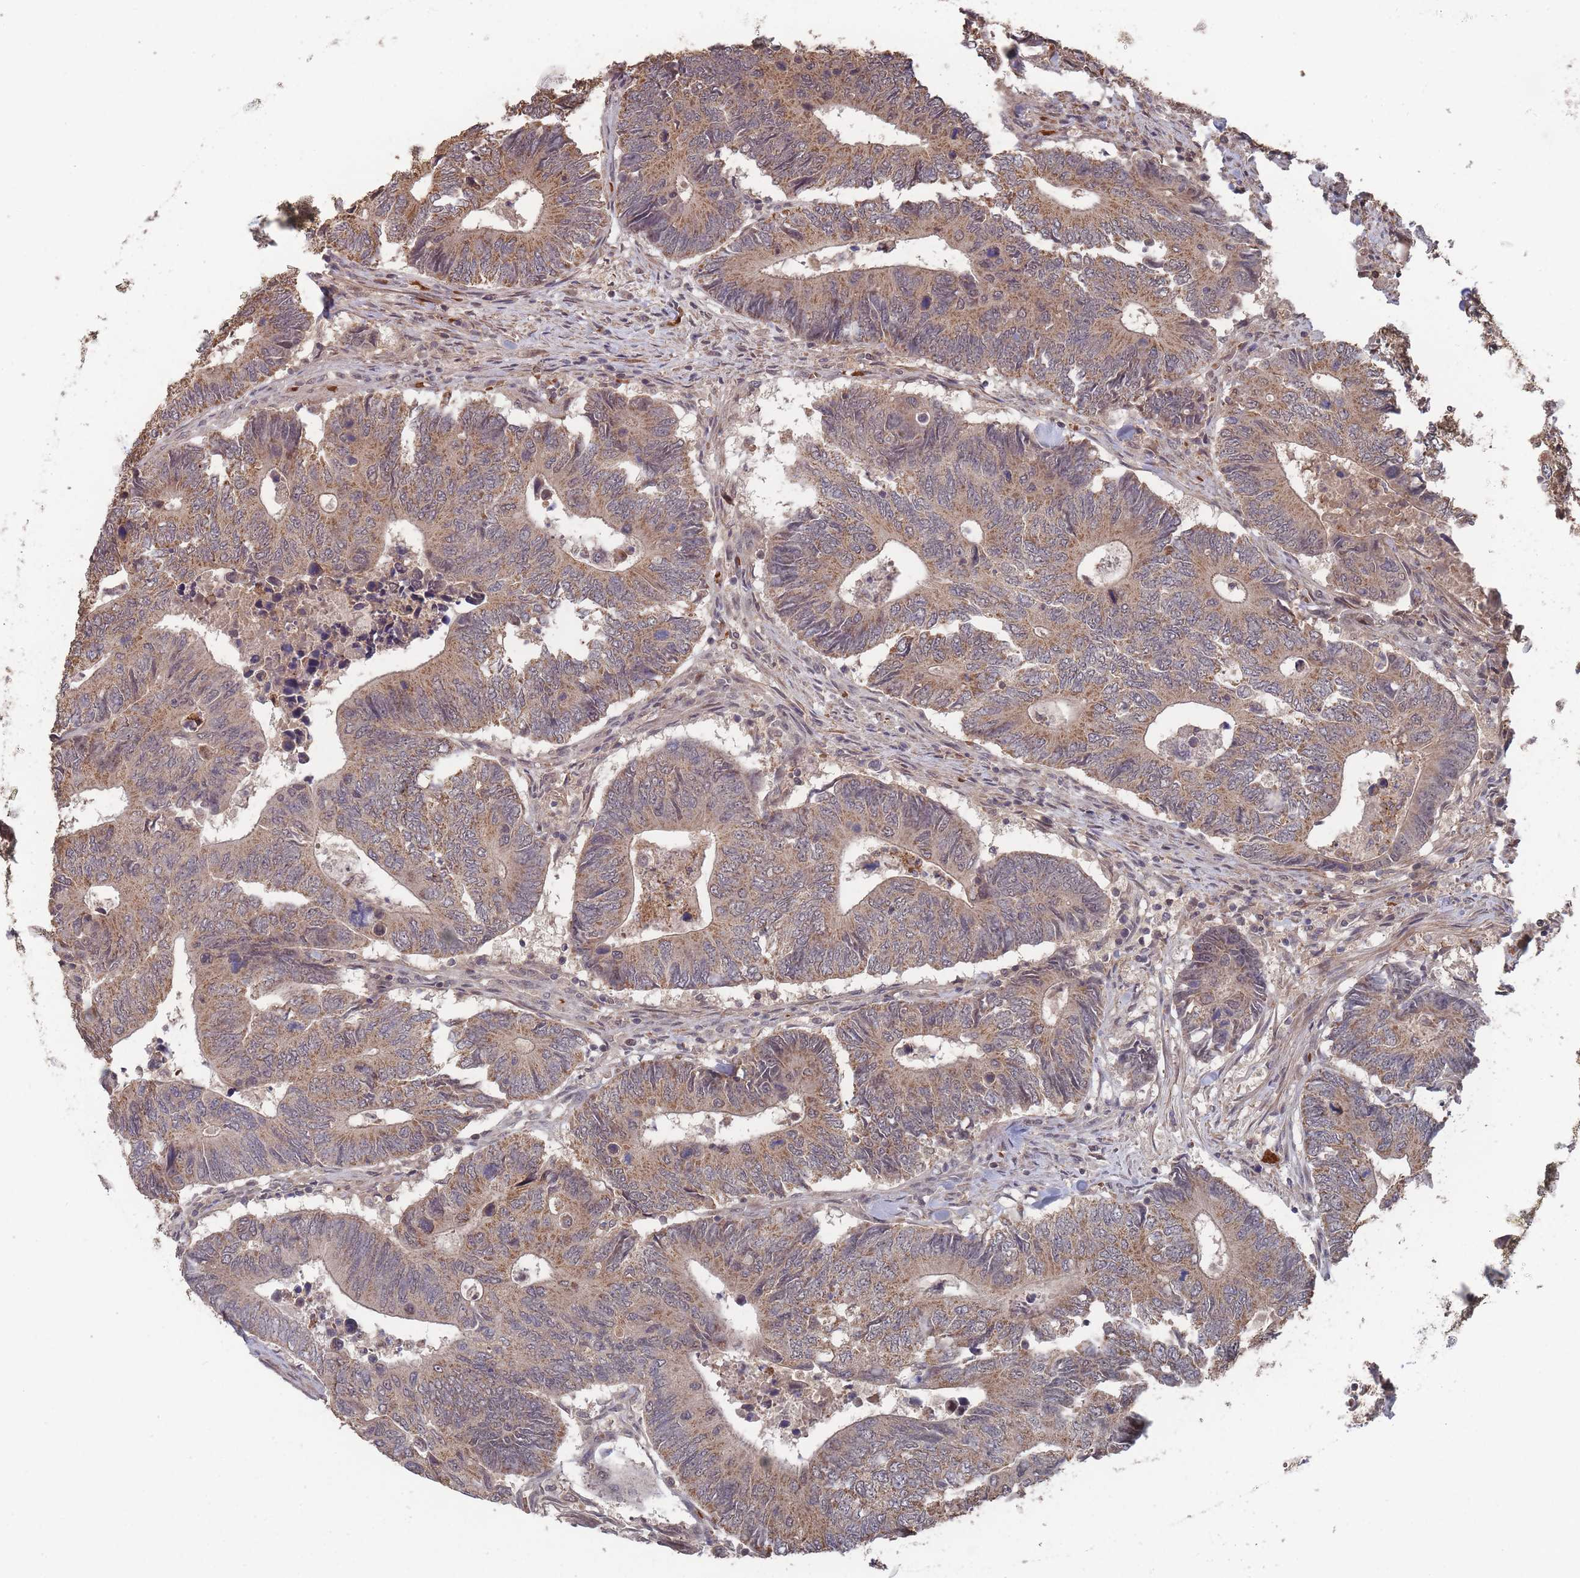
{"staining": {"intensity": "moderate", "quantity": ">75%", "location": "cytoplasmic/membranous"}, "tissue": "colorectal cancer", "cell_type": "Tumor cells", "image_type": "cancer", "snomed": [{"axis": "morphology", "description": "Adenocarcinoma, NOS"}, {"axis": "topography", "description": "Colon"}], "caption": "Colorectal cancer (adenocarcinoma) was stained to show a protein in brown. There is medium levels of moderate cytoplasmic/membranous positivity in approximately >75% of tumor cells. (DAB (3,3'-diaminobenzidine) IHC with brightfield microscopy, high magnification).", "gene": "SF3B1", "patient": {"sex": "male", "age": 87}}